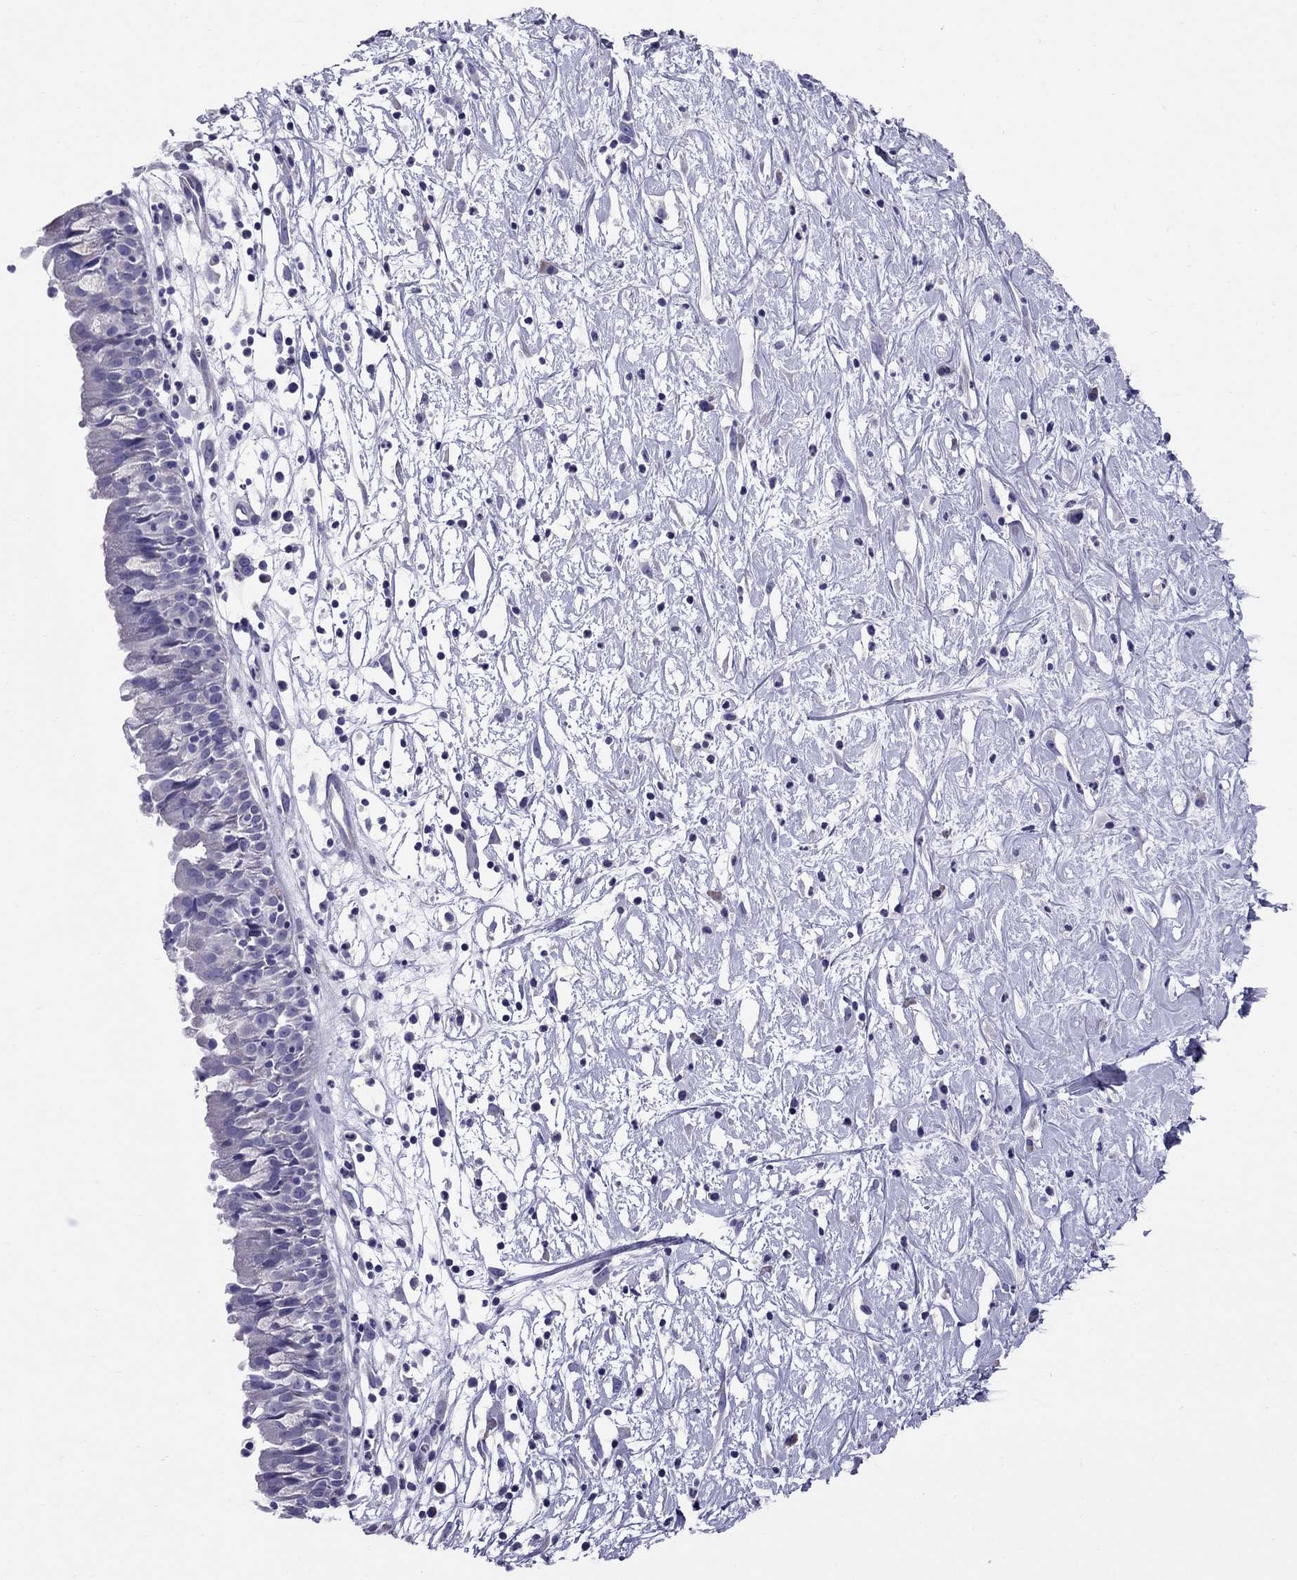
{"staining": {"intensity": "negative", "quantity": "none", "location": "none"}, "tissue": "nasopharynx", "cell_type": "Respiratory epithelial cells", "image_type": "normal", "snomed": [{"axis": "morphology", "description": "Normal tissue, NOS"}, {"axis": "topography", "description": "Nasopharynx"}], "caption": "This is a photomicrograph of IHC staining of unremarkable nasopharynx, which shows no positivity in respiratory epithelial cells.", "gene": "GPR50", "patient": {"sex": "male", "age": 9}}